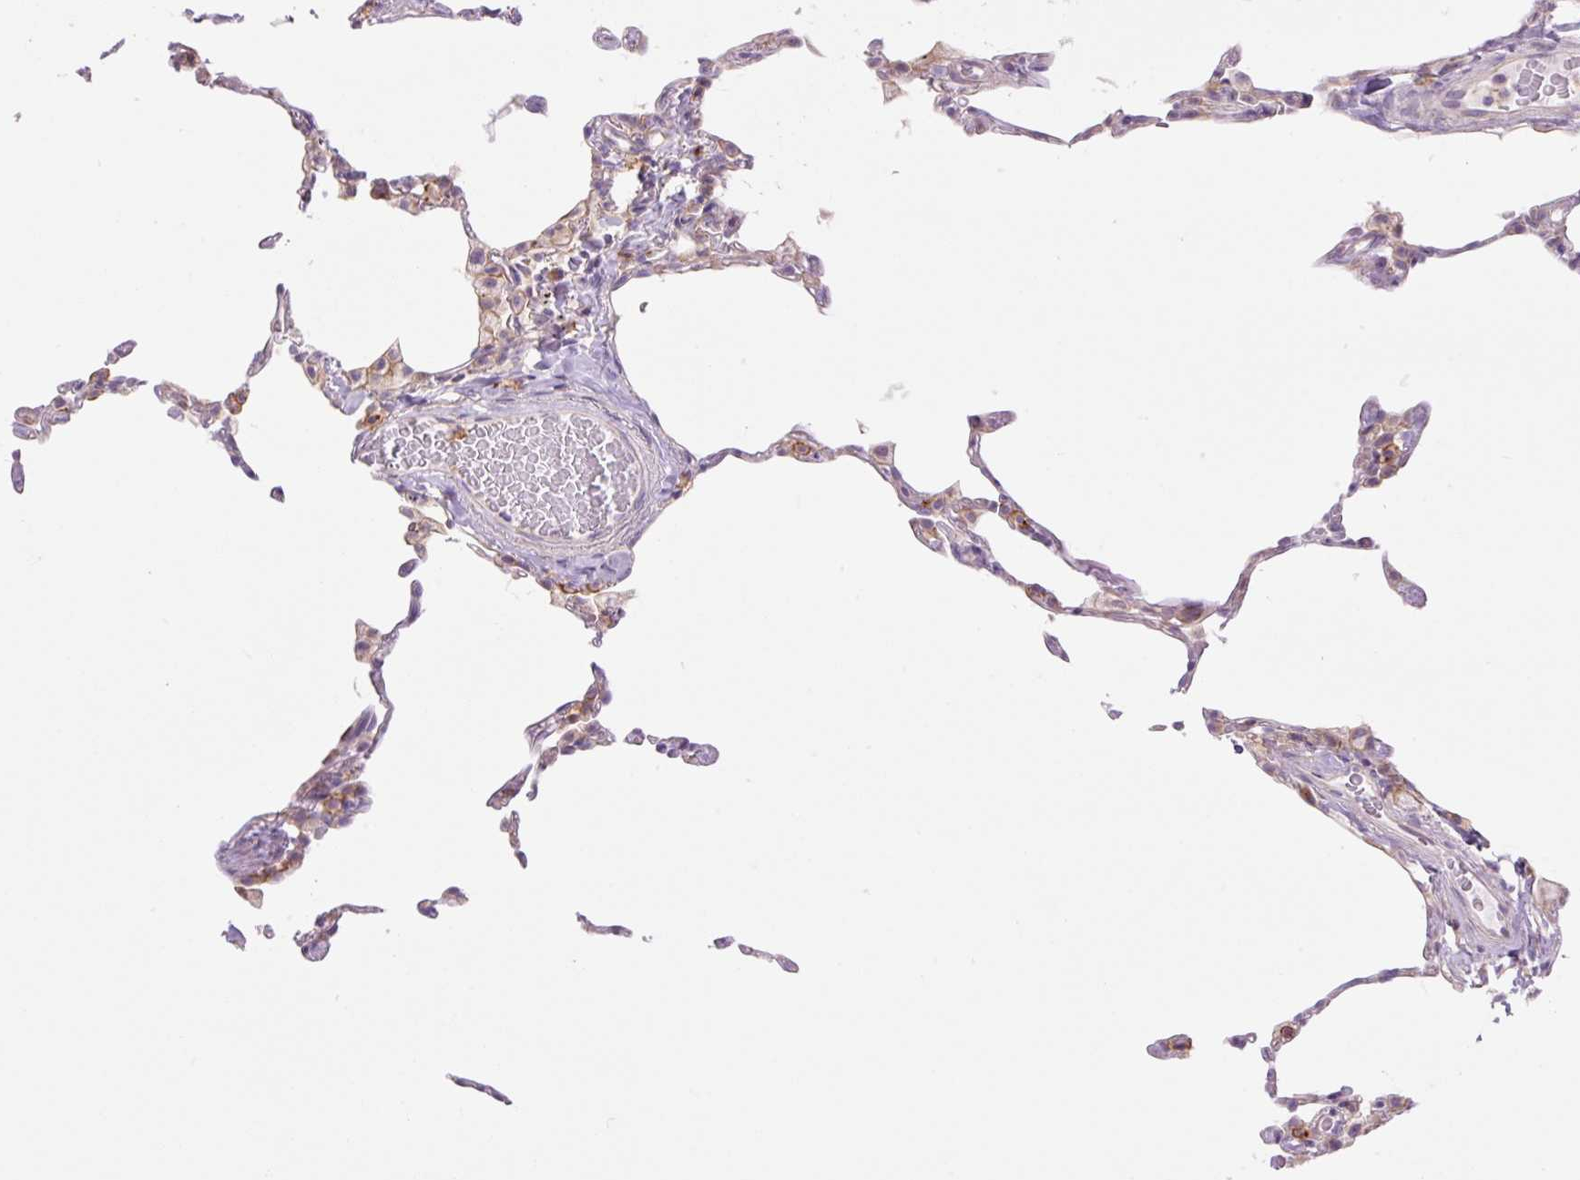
{"staining": {"intensity": "negative", "quantity": "none", "location": "none"}, "tissue": "lung", "cell_type": "Alveolar cells", "image_type": "normal", "snomed": [{"axis": "morphology", "description": "Normal tissue, NOS"}, {"axis": "topography", "description": "Lung"}], "caption": "IHC of benign lung displays no staining in alveolar cells.", "gene": "GRID2", "patient": {"sex": "female", "age": 57}}